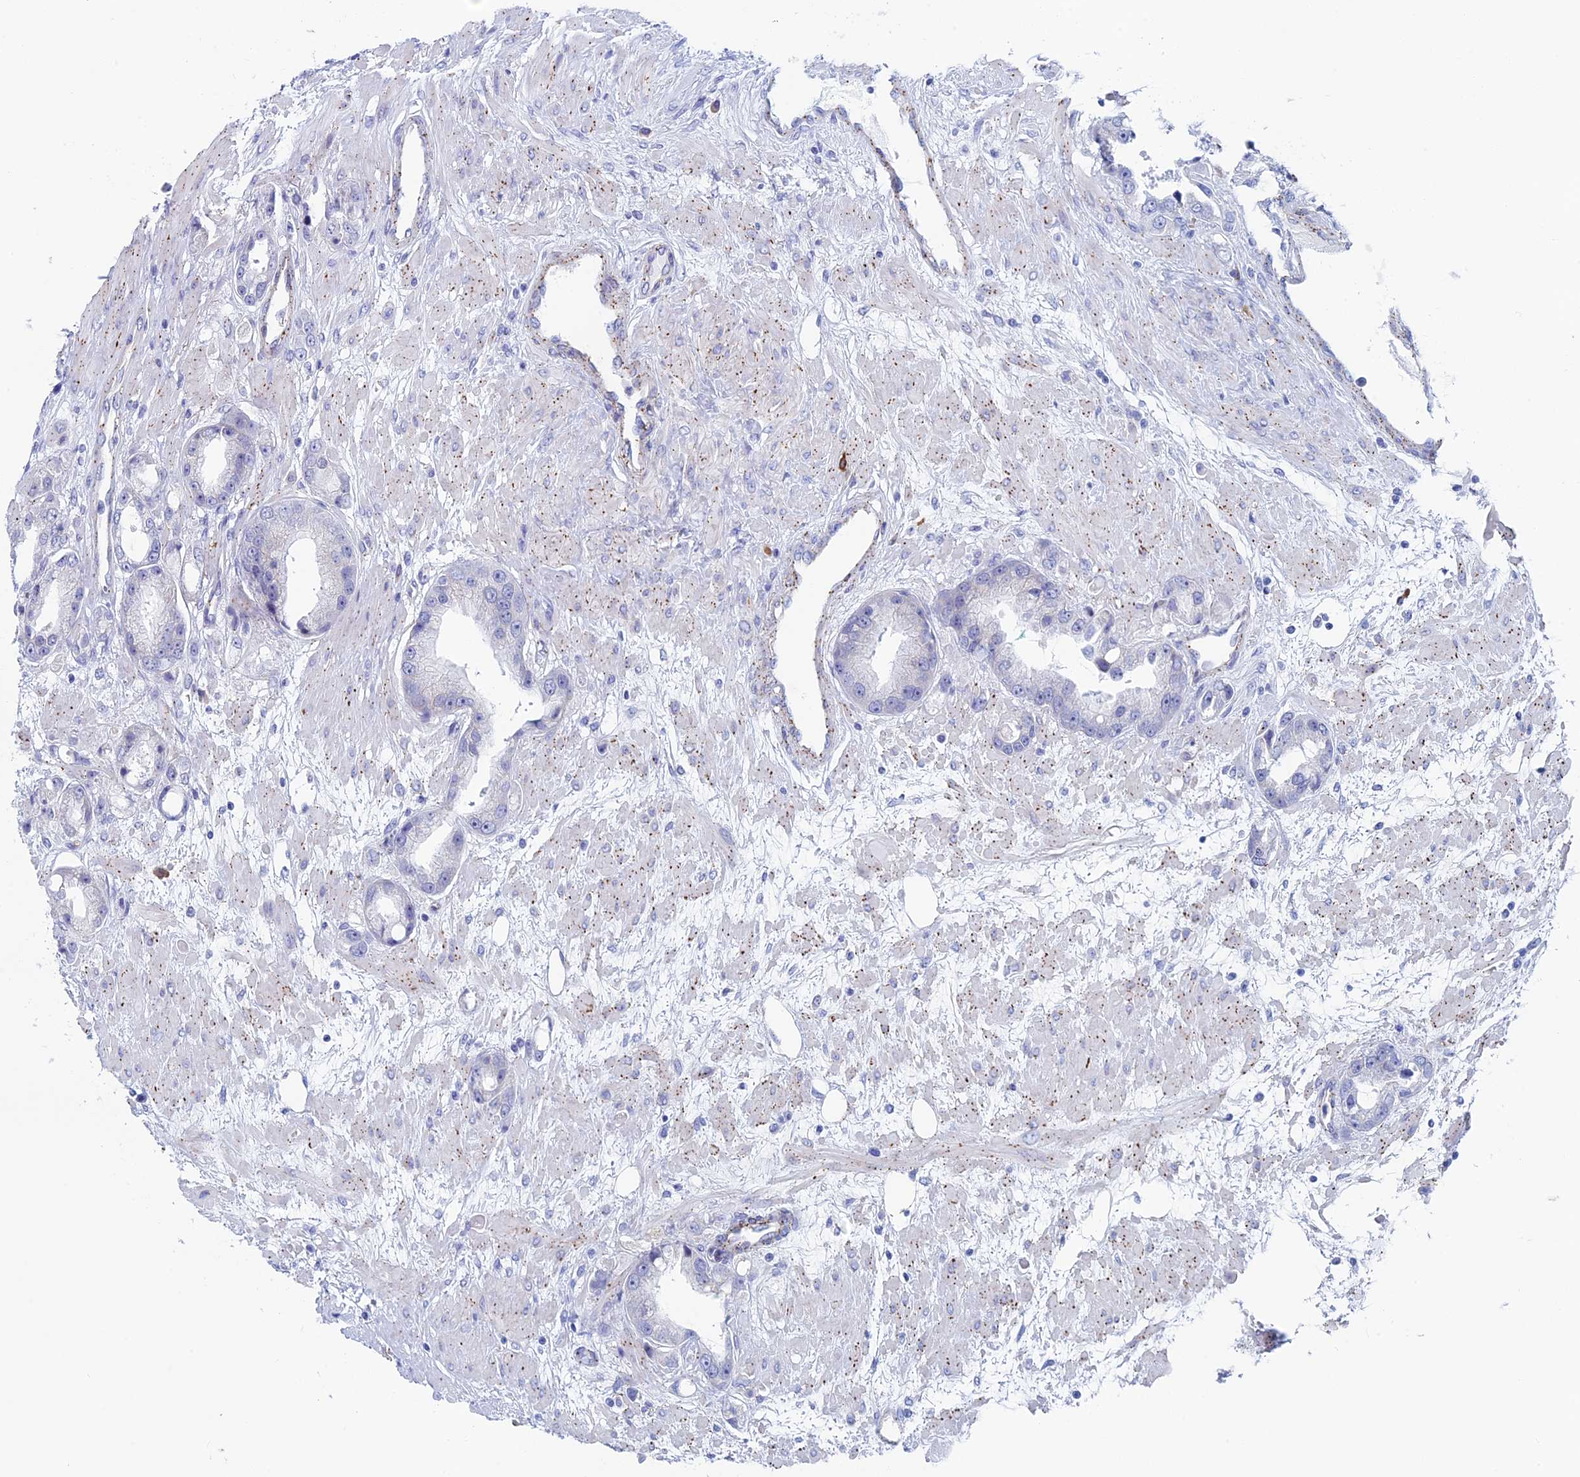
{"staining": {"intensity": "negative", "quantity": "none", "location": "none"}, "tissue": "prostate cancer", "cell_type": "Tumor cells", "image_type": "cancer", "snomed": [{"axis": "morphology", "description": "Adenocarcinoma, Low grade"}, {"axis": "topography", "description": "Prostate"}], "caption": "Tumor cells are negative for brown protein staining in prostate cancer.", "gene": "MAGEB6", "patient": {"sex": "male", "age": 67}}